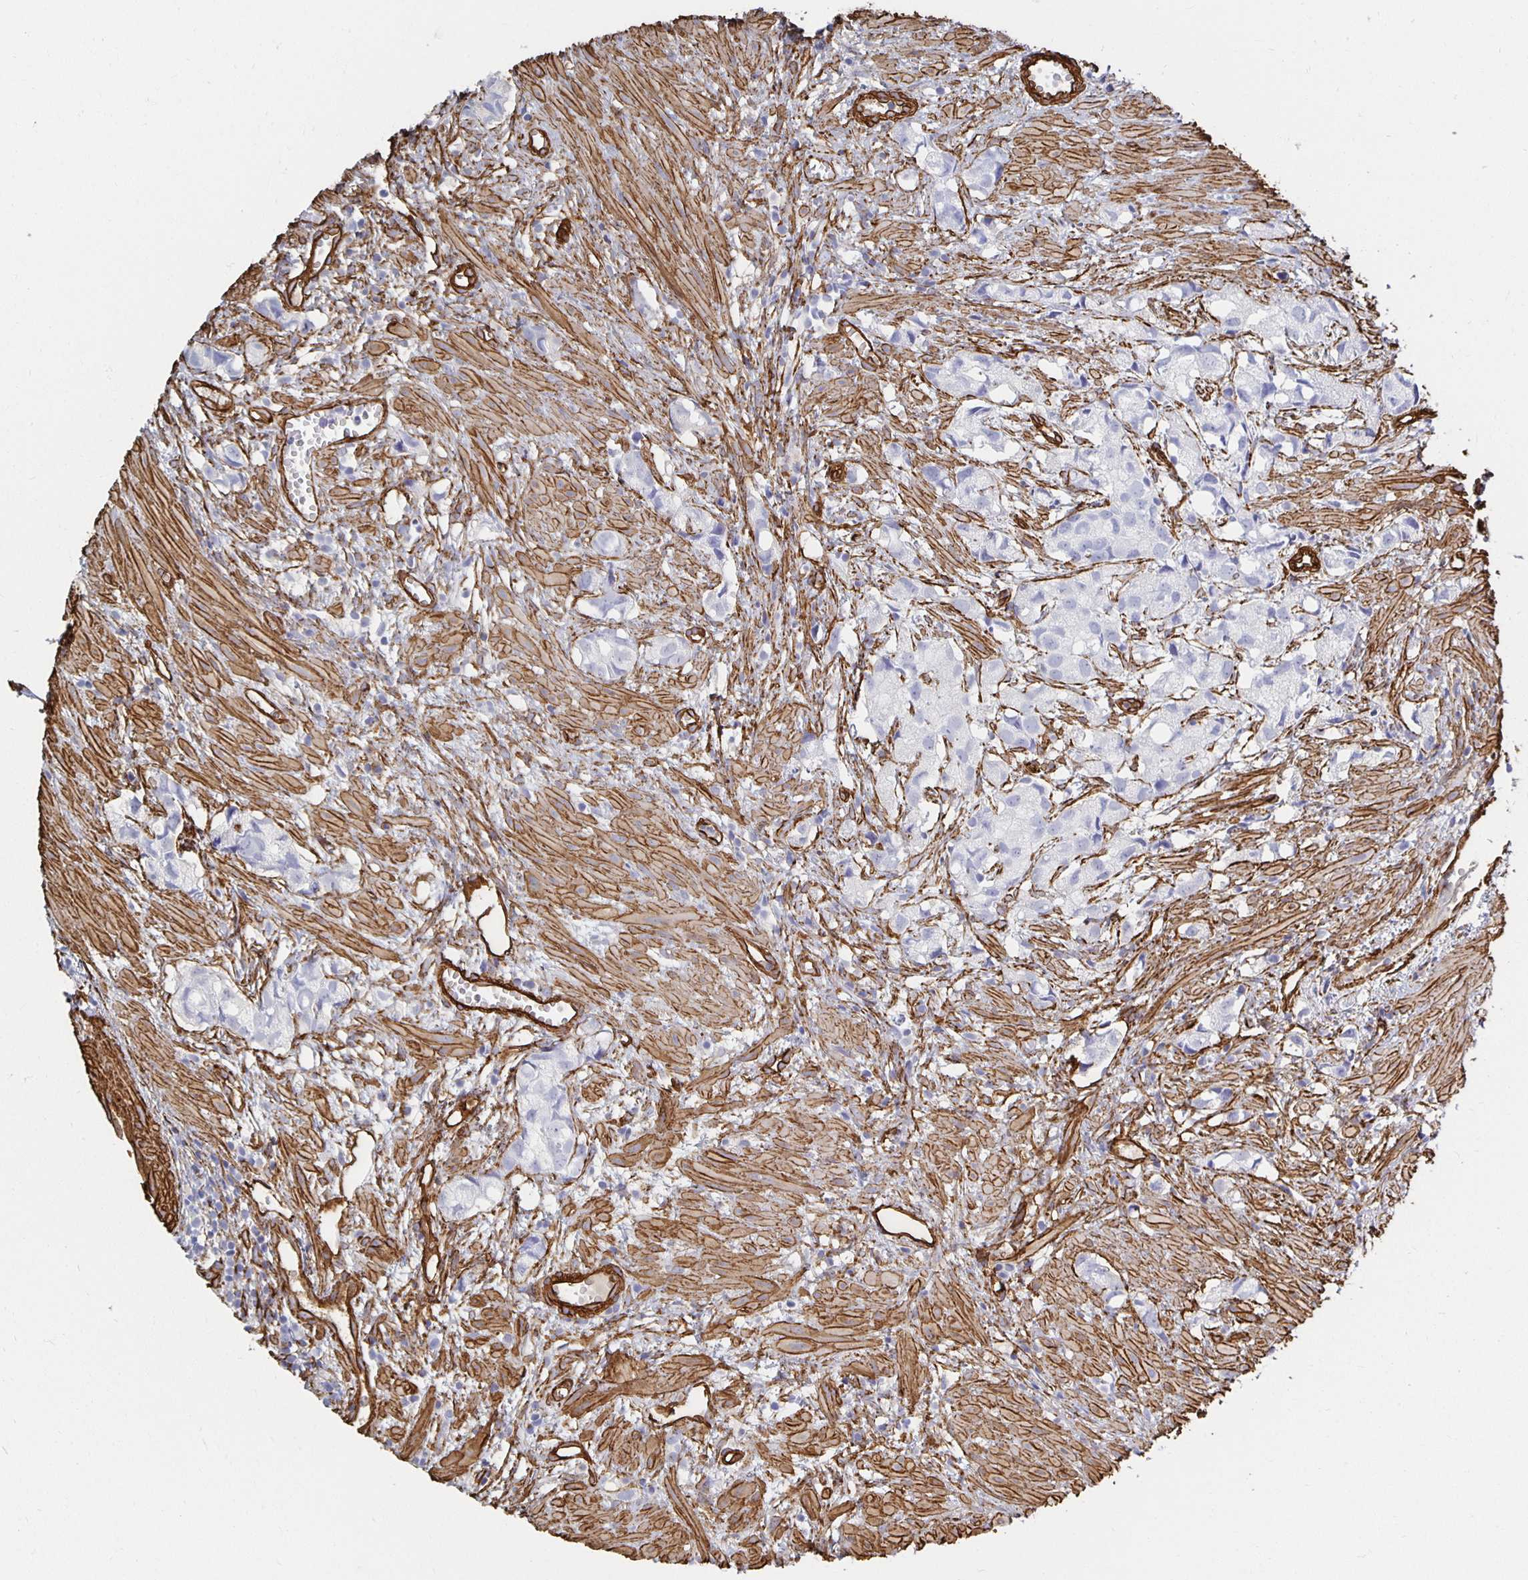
{"staining": {"intensity": "negative", "quantity": "none", "location": "none"}, "tissue": "prostate cancer", "cell_type": "Tumor cells", "image_type": "cancer", "snomed": [{"axis": "morphology", "description": "Adenocarcinoma, High grade"}, {"axis": "topography", "description": "Prostate"}], "caption": "Adenocarcinoma (high-grade) (prostate) stained for a protein using immunohistochemistry (IHC) displays no staining tumor cells.", "gene": "VIPR2", "patient": {"sex": "male", "age": 58}}